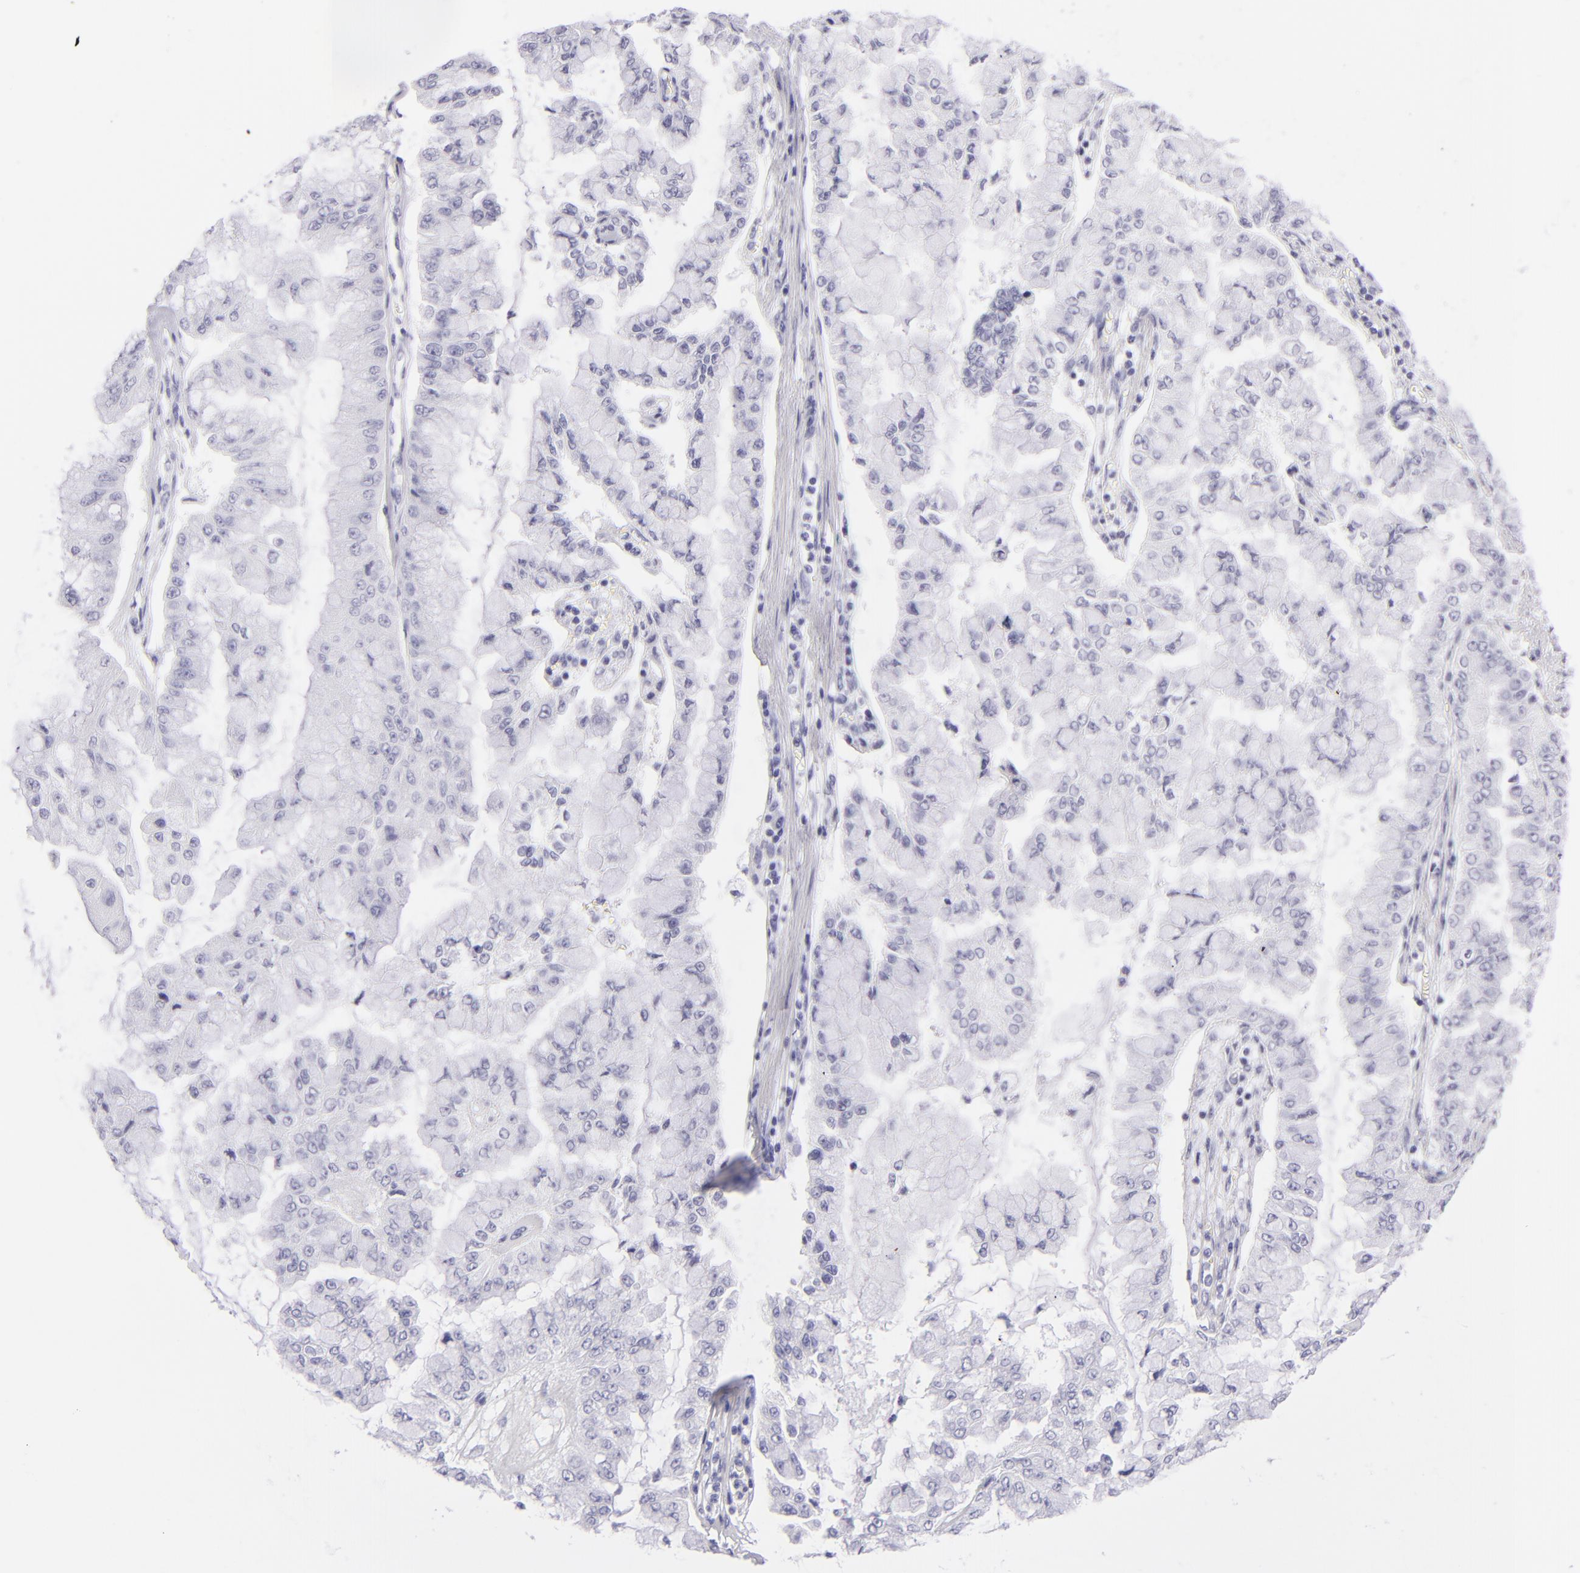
{"staining": {"intensity": "negative", "quantity": "none", "location": "none"}, "tissue": "liver cancer", "cell_type": "Tumor cells", "image_type": "cancer", "snomed": [{"axis": "morphology", "description": "Cholangiocarcinoma"}, {"axis": "topography", "description": "Liver"}], "caption": "The IHC image has no significant positivity in tumor cells of liver cancer (cholangiocarcinoma) tissue. (DAB (3,3'-diaminobenzidine) IHC with hematoxylin counter stain).", "gene": "PVALB", "patient": {"sex": "female", "age": 79}}